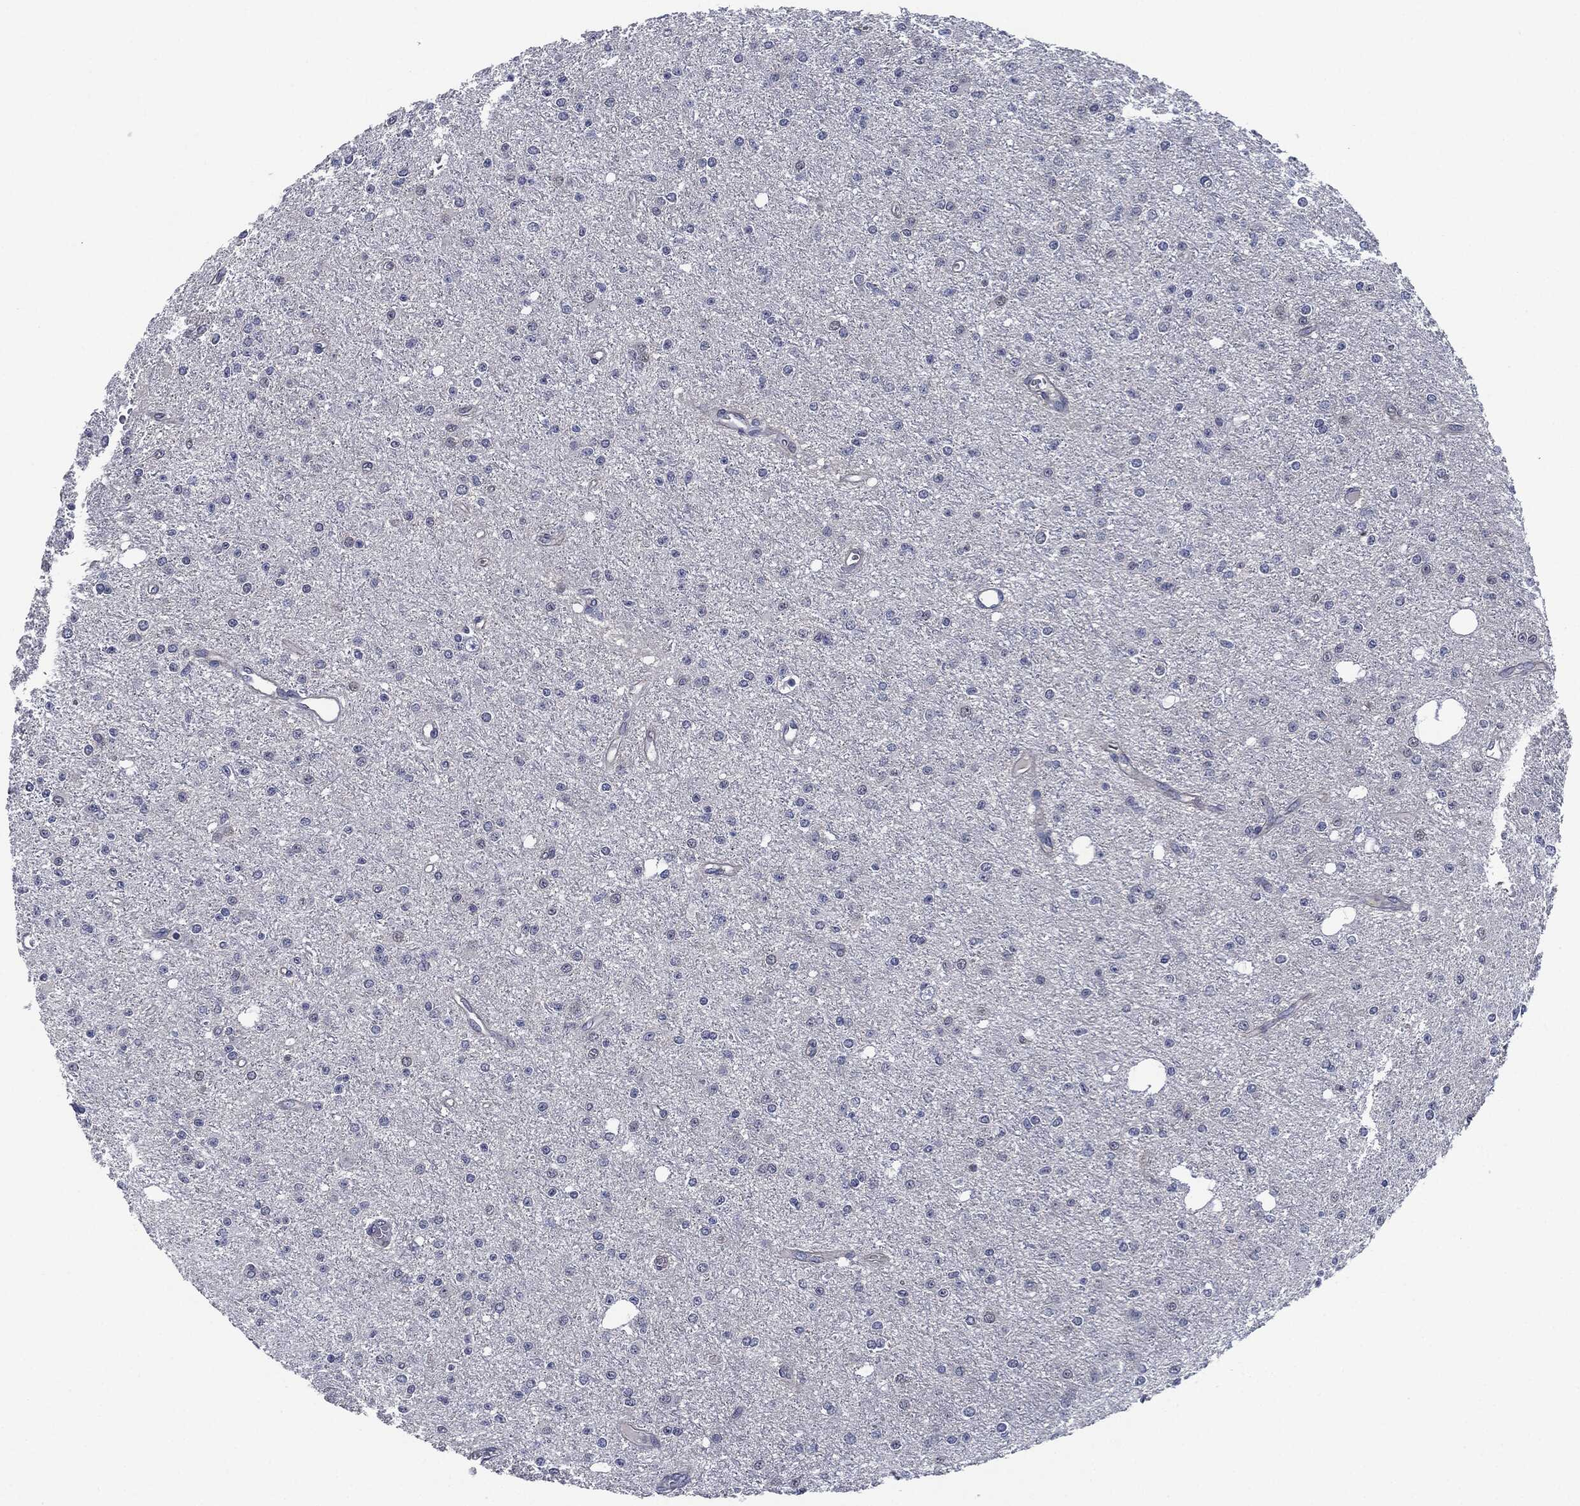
{"staining": {"intensity": "negative", "quantity": "none", "location": "none"}, "tissue": "glioma", "cell_type": "Tumor cells", "image_type": "cancer", "snomed": [{"axis": "morphology", "description": "Glioma, malignant, Low grade"}, {"axis": "topography", "description": "Brain"}], "caption": "The immunohistochemistry photomicrograph has no significant expression in tumor cells of malignant low-grade glioma tissue.", "gene": "SHROOM2", "patient": {"sex": "male", "age": 27}}